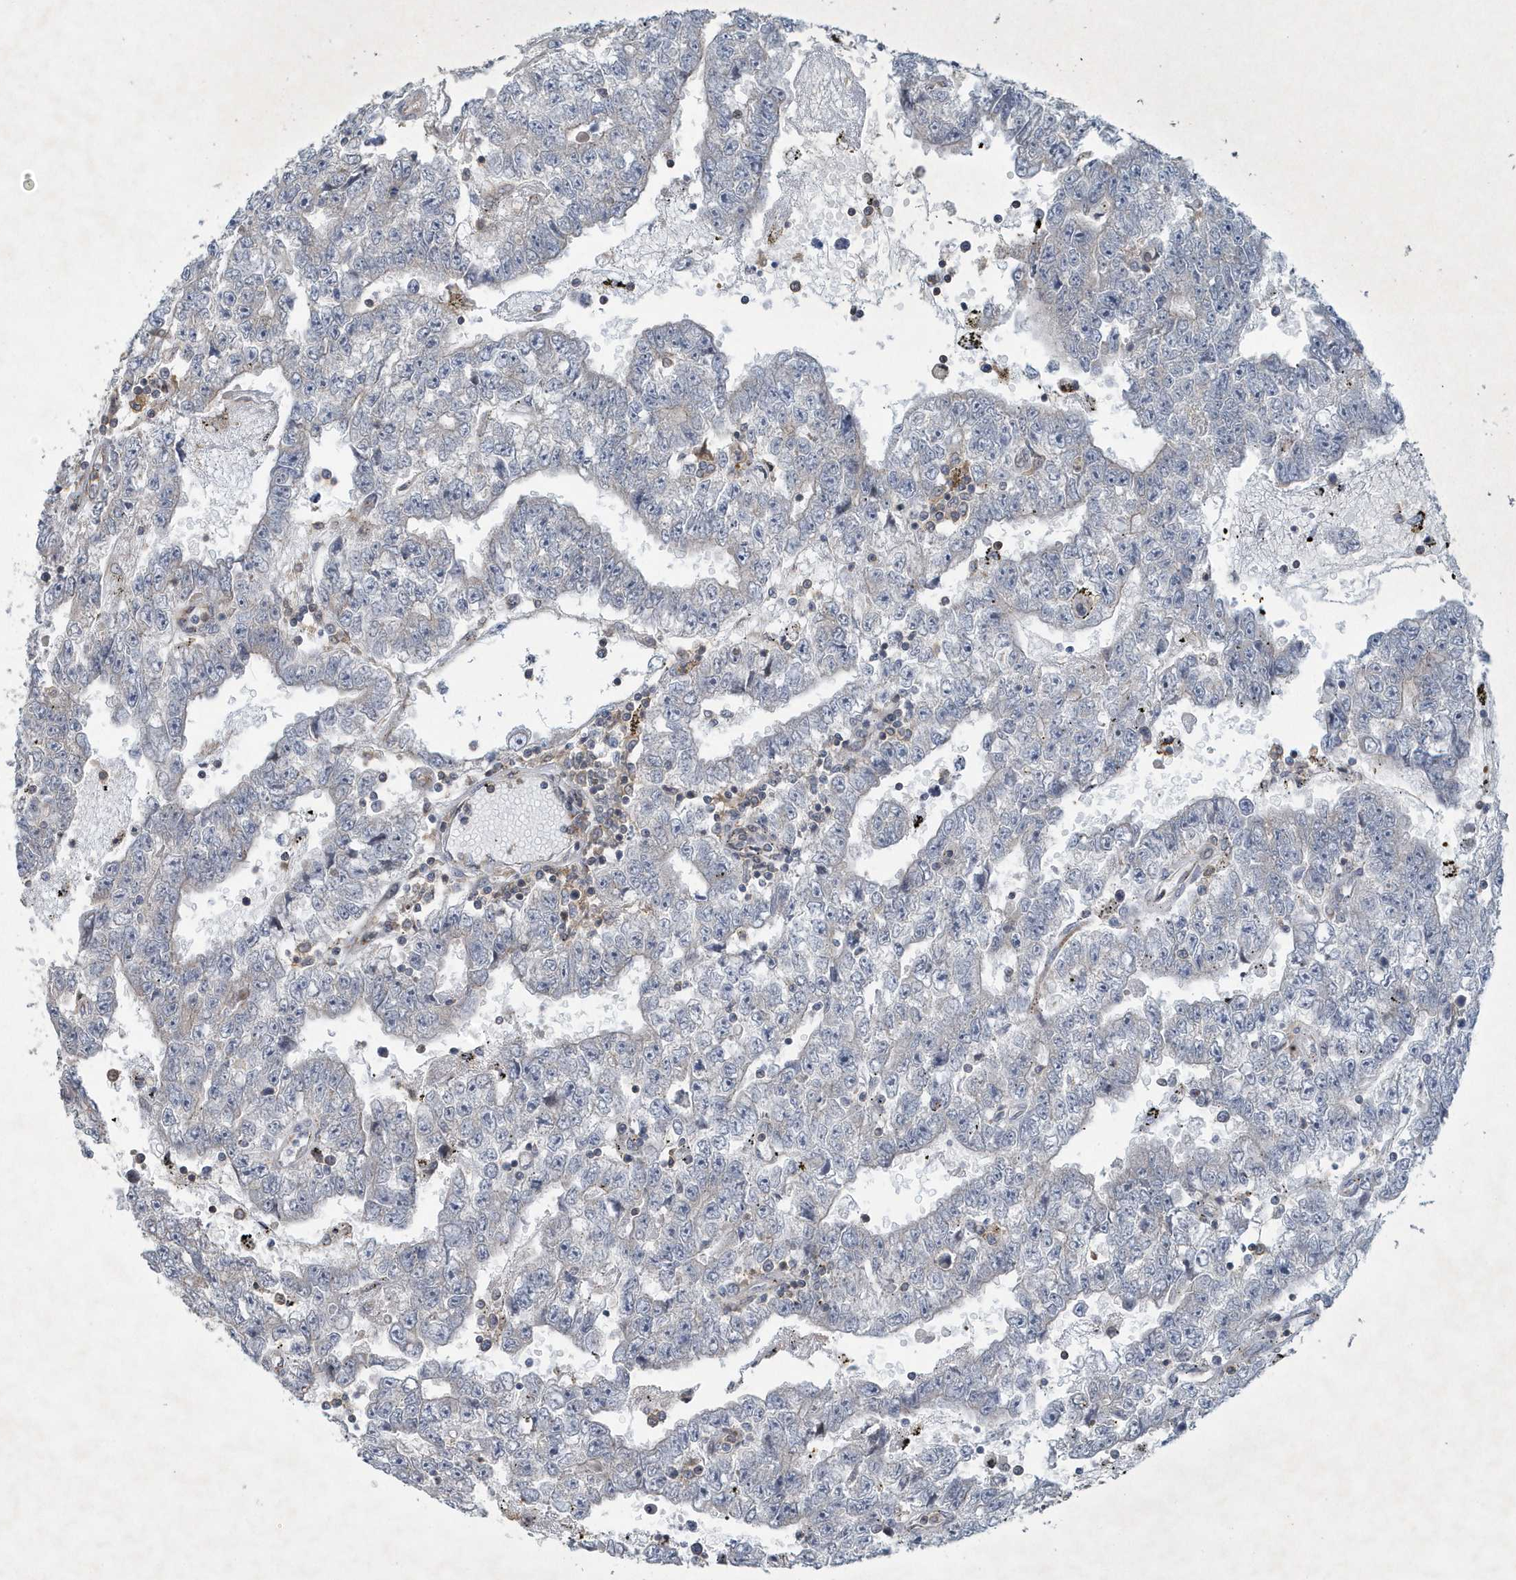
{"staining": {"intensity": "negative", "quantity": "none", "location": "none"}, "tissue": "testis cancer", "cell_type": "Tumor cells", "image_type": "cancer", "snomed": [{"axis": "morphology", "description": "Carcinoma, Embryonal, NOS"}, {"axis": "topography", "description": "Testis"}], "caption": "This image is of testis embryonal carcinoma stained with IHC to label a protein in brown with the nuclei are counter-stained blue. There is no expression in tumor cells. Brightfield microscopy of IHC stained with DAB (brown) and hematoxylin (blue), captured at high magnification.", "gene": "N4BP2", "patient": {"sex": "male", "age": 25}}